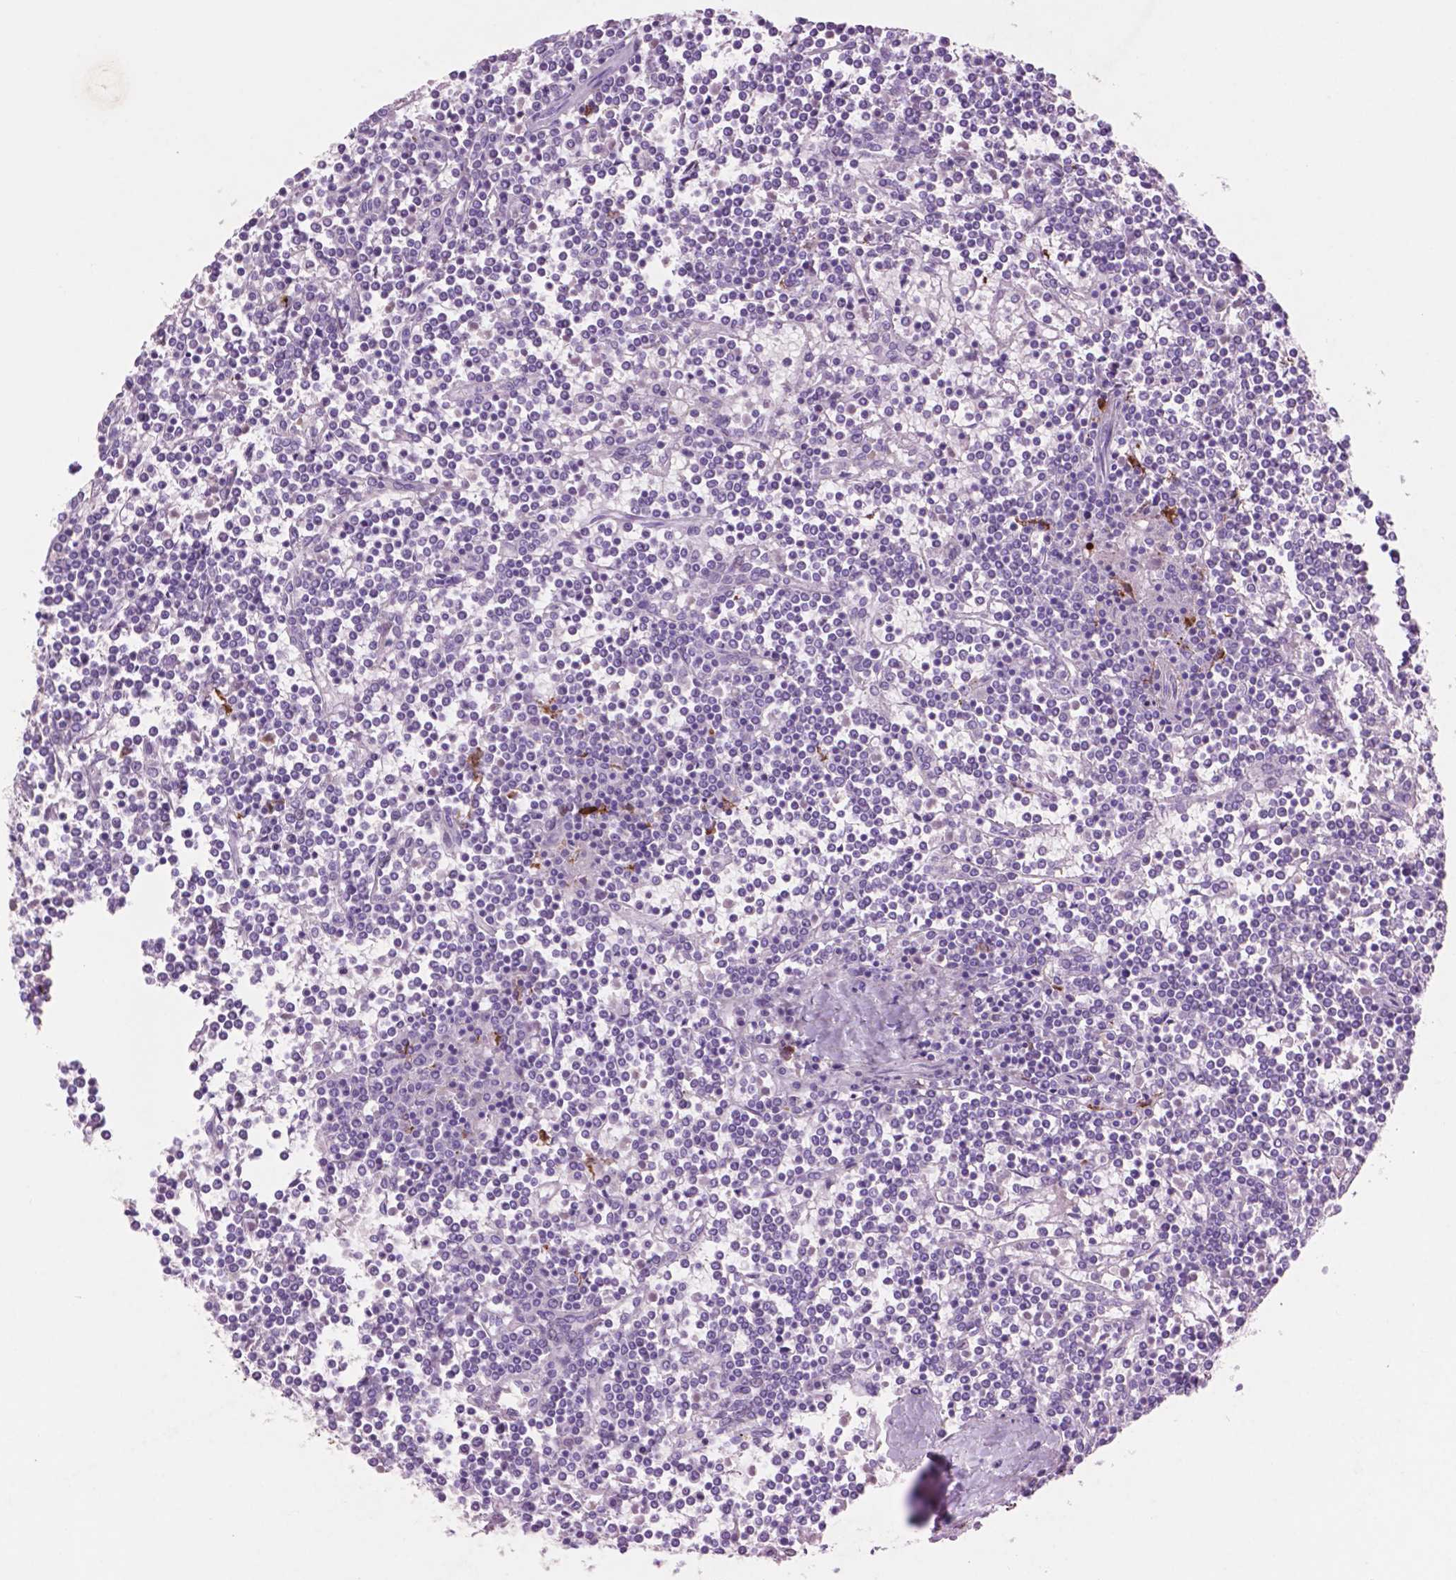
{"staining": {"intensity": "negative", "quantity": "none", "location": "none"}, "tissue": "lymphoma", "cell_type": "Tumor cells", "image_type": "cancer", "snomed": [{"axis": "morphology", "description": "Malignant lymphoma, non-Hodgkin's type, Low grade"}, {"axis": "topography", "description": "Spleen"}], "caption": "Malignant lymphoma, non-Hodgkin's type (low-grade) was stained to show a protein in brown. There is no significant positivity in tumor cells. Brightfield microscopy of immunohistochemistry (IHC) stained with DAB (brown) and hematoxylin (blue), captured at high magnification.", "gene": "IDO1", "patient": {"sex": "female", "age": 19}}